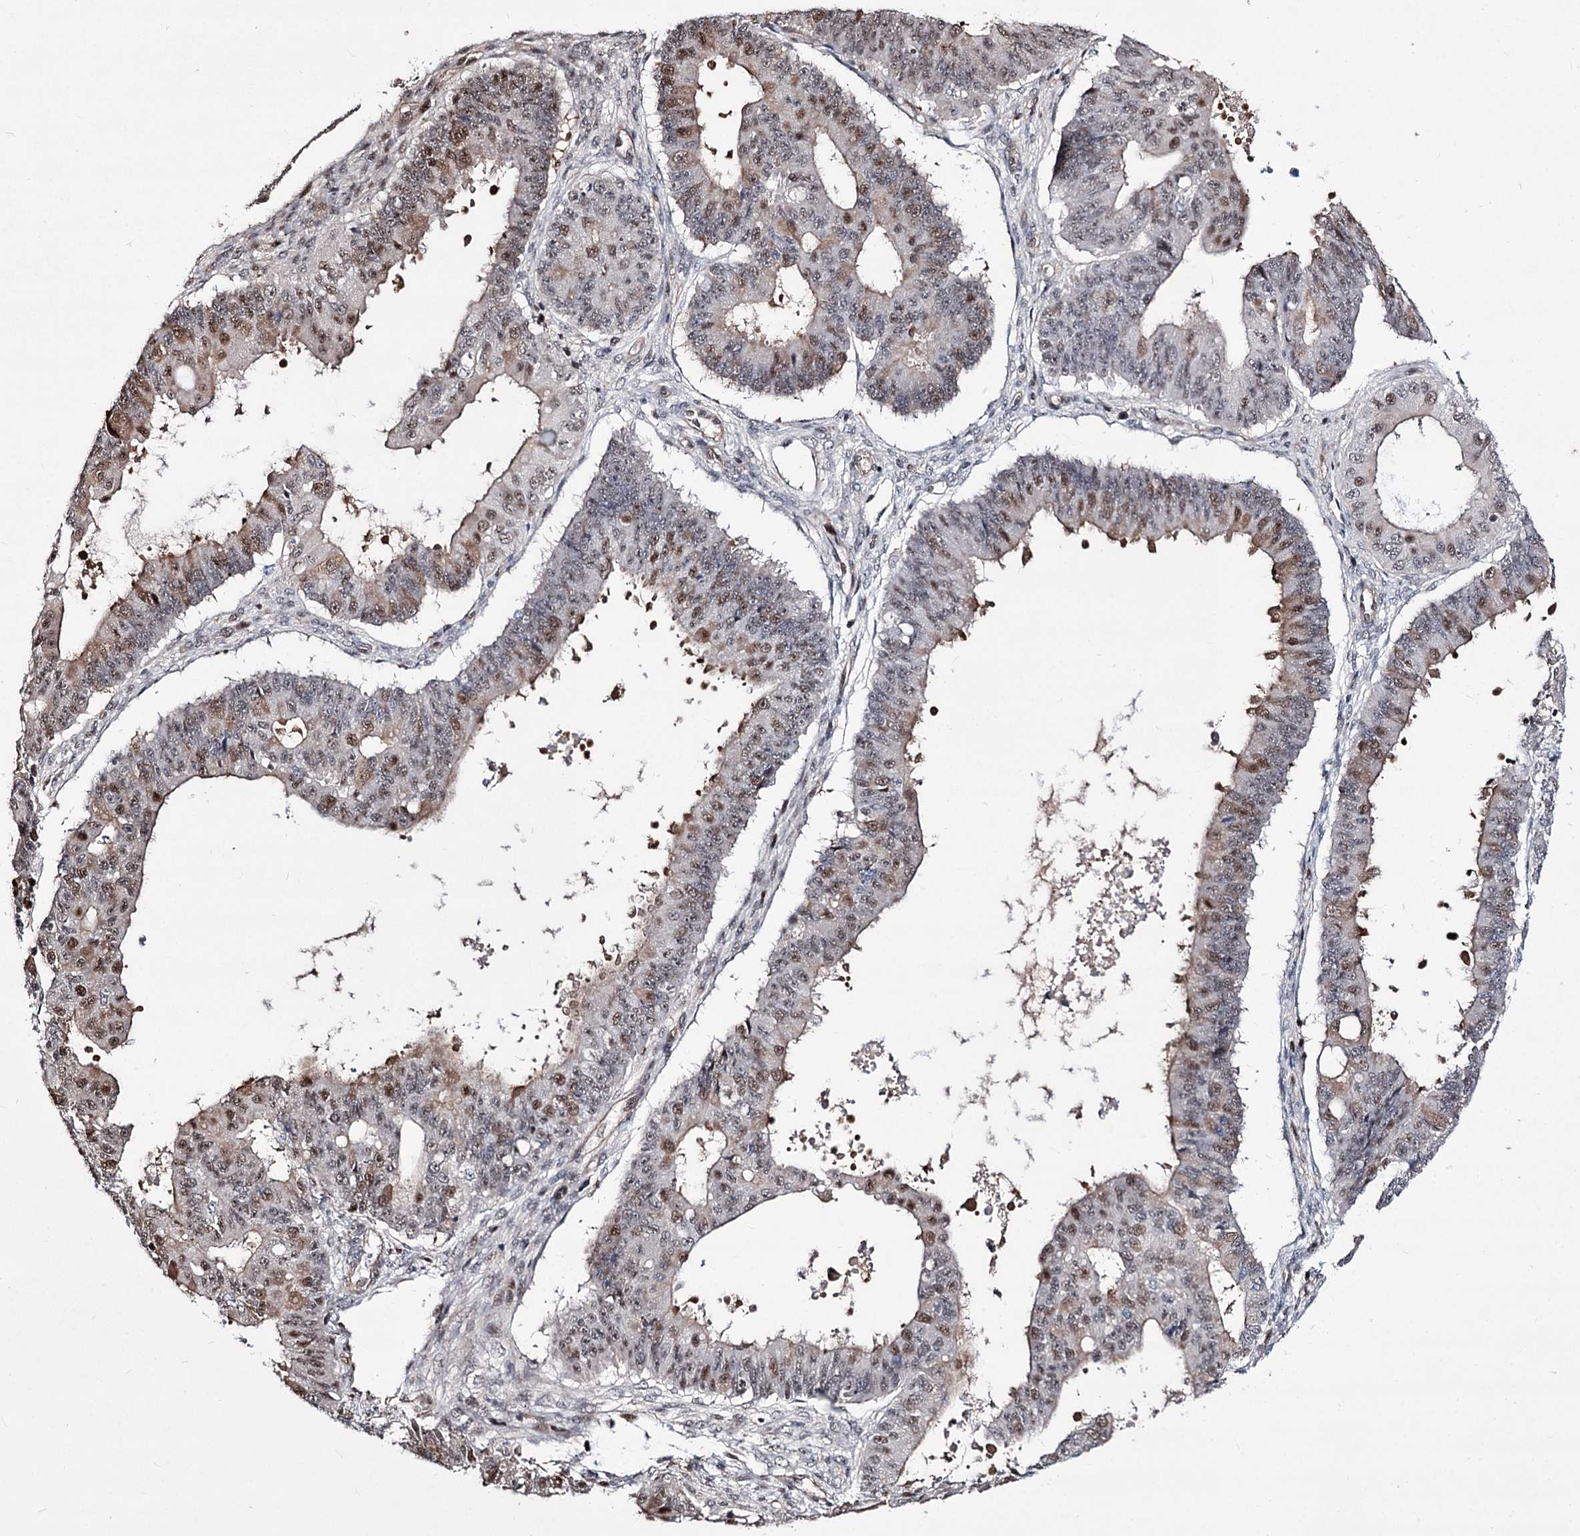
{"staining": {"intensity": "moderate", "quantity": "25%-75%", "location": "nuclear"}, "tissue": "ovarian cancer", "cell_type": "Tumor cells", "image_type": "cancer", "snomed": [{"axis": "morphology", "description": "Carcinoma, endometroid"}, {"axis": "topography", "description": "Appendix"}, {"axis": "topography", "description": "Ovary"}], "caption": "An IHC micrograph of tumor tissue is shown. Protein staining in brown shows moderate nuclear positivity in ovarian endometroid carcinoma within tumor cells.", "gene": "CHMP7", "patient": {"sex": "female", "age": 42}}